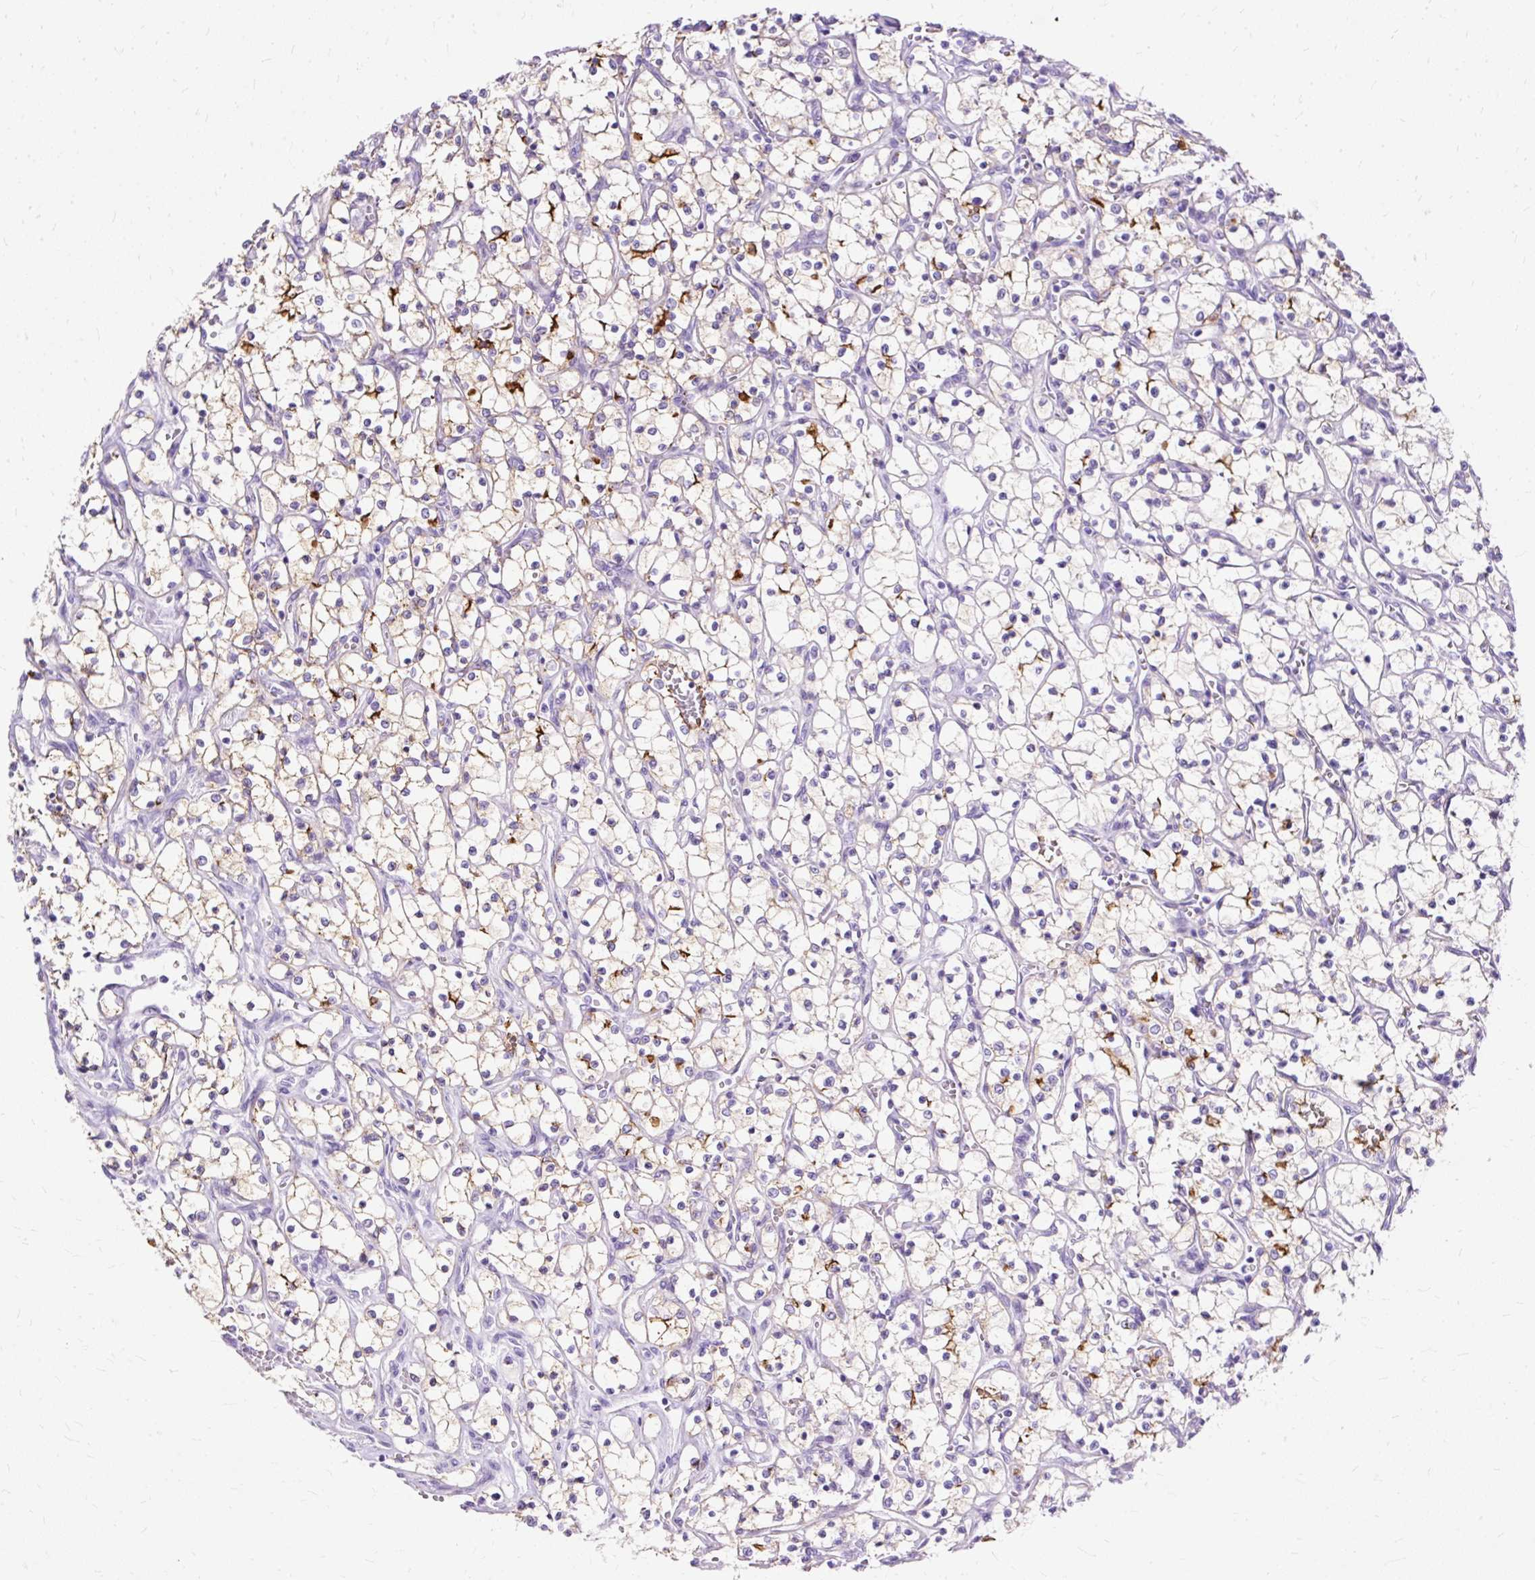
{"staining": {"intensity": "moderate", "quantity": "<25%", "location": "cytoplasmic/membranous"}, "tissue": "renal cancer", "cell_type": "Tumor cells", "image_type": "cancer", "snomed": [{"axis": "morphology", "description": "Adenocarcinoma, NOS"}, {"axis": "topography", "description": "Kidney"}], "caption": "IHC staining of renal cancer (adenocarcinoma), which shows low levels of moderate cytoplasmic/membranous expression in about <25% of tumor cells indicating moderate cytoplasmic/membranous protein expression. The staining was performed using DAB (3,3'-diaminobenzidine) (brown) for protein detection and nuclei were counterstained in hematoxylin (blue).", "gene": "MYO6", "patient": {"sex": "female", "age": 69}}